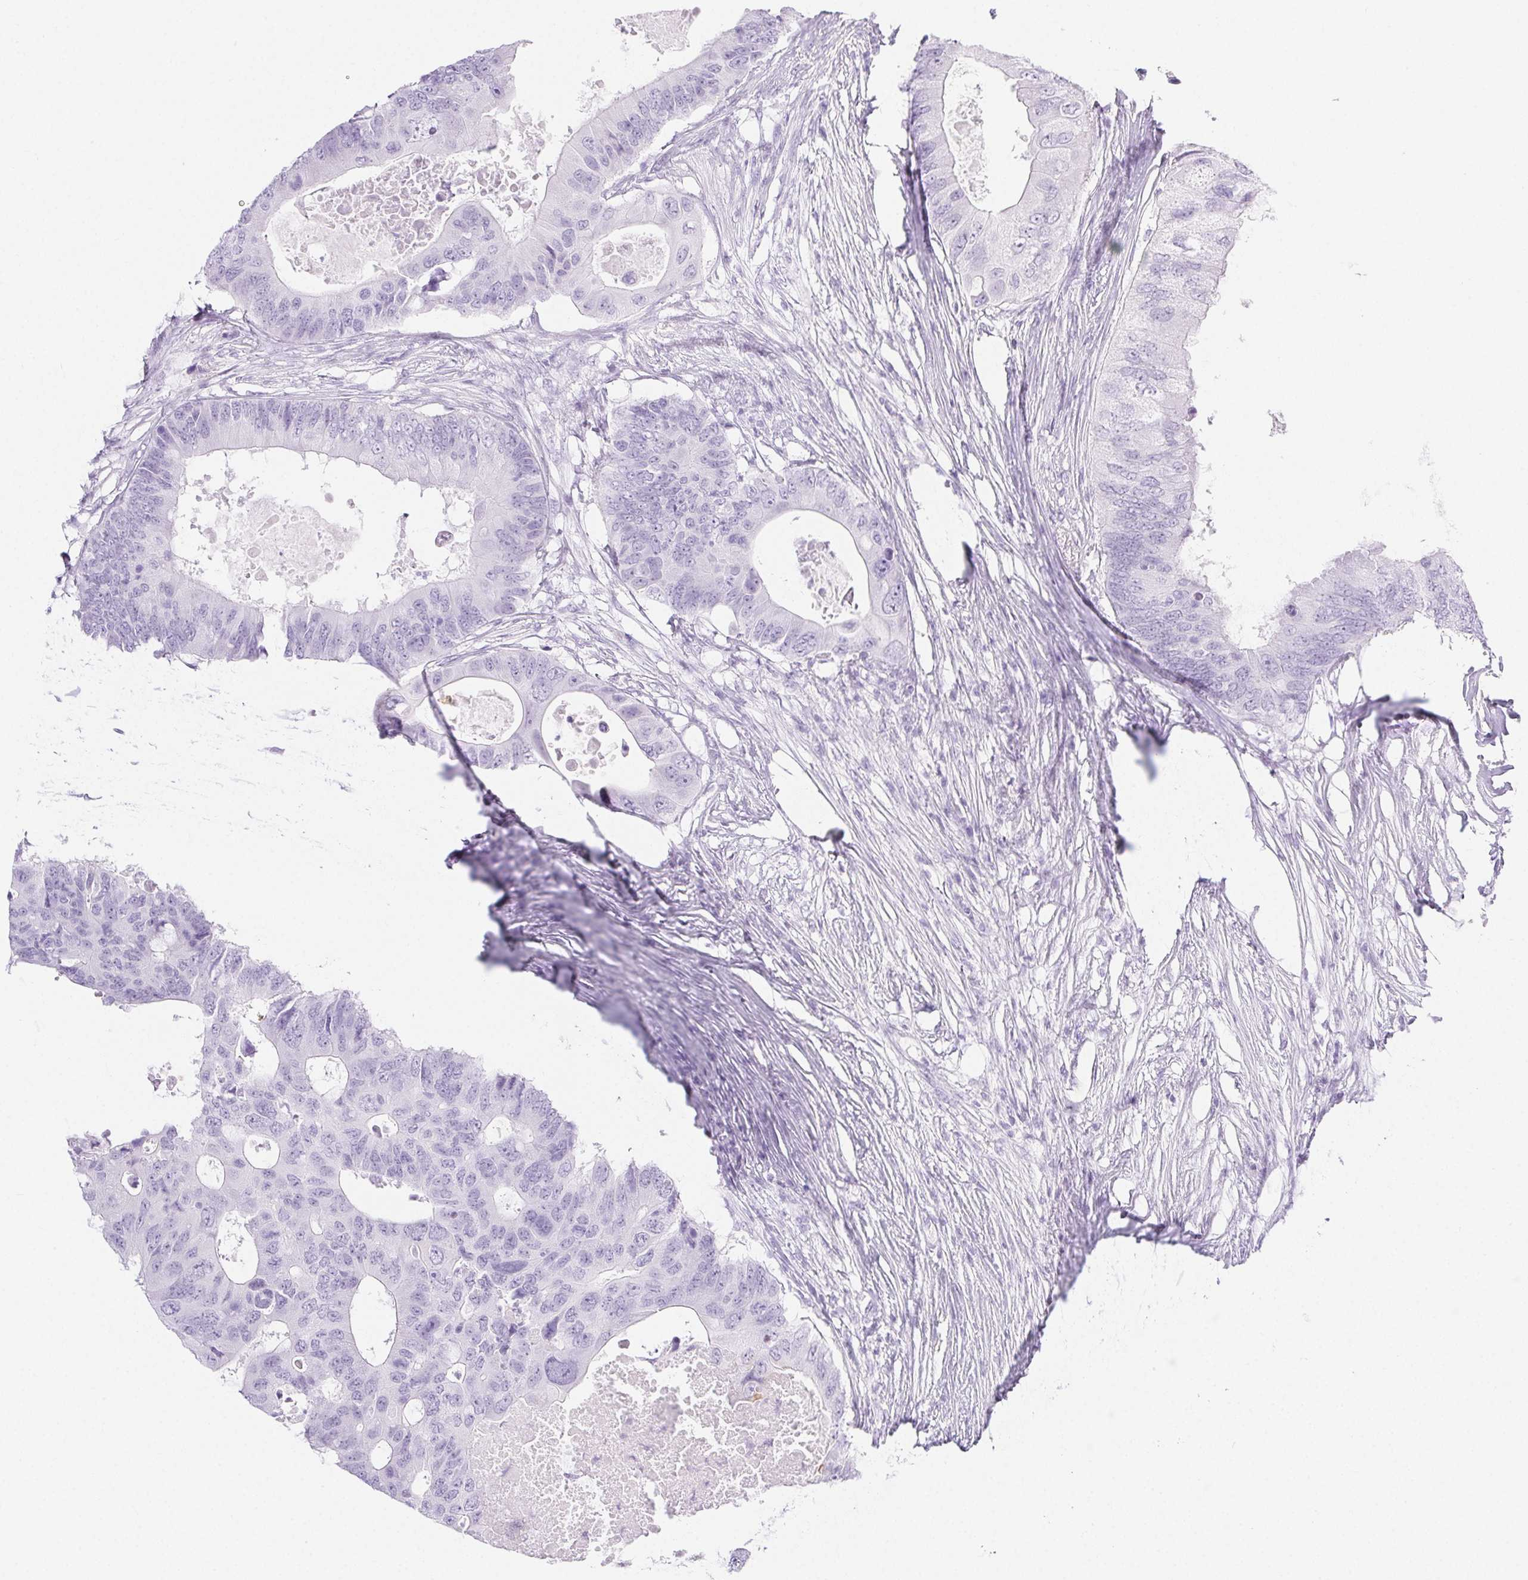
{"staining": {"intensity": "negative", "quantity": "none", "location": "none"}, "tissue": "colorectal cancer", "cell_type": "Tumor cells", "image_type": "cancer", "snomed": [{"axis": "morphology", "description": "Adenocarcinoma, NOS"}, {"axis": "topography", "description": "Colon"}], "caption": "This micrograph is of adenocarcinoma (colorectal) stained with immunohistochemistry to label a protein in brown with the nuclei are counter-stained blue. There is no staining in tumor cells.", "gene": "PI3", "patient": {"sex": "male", "age": 71}}